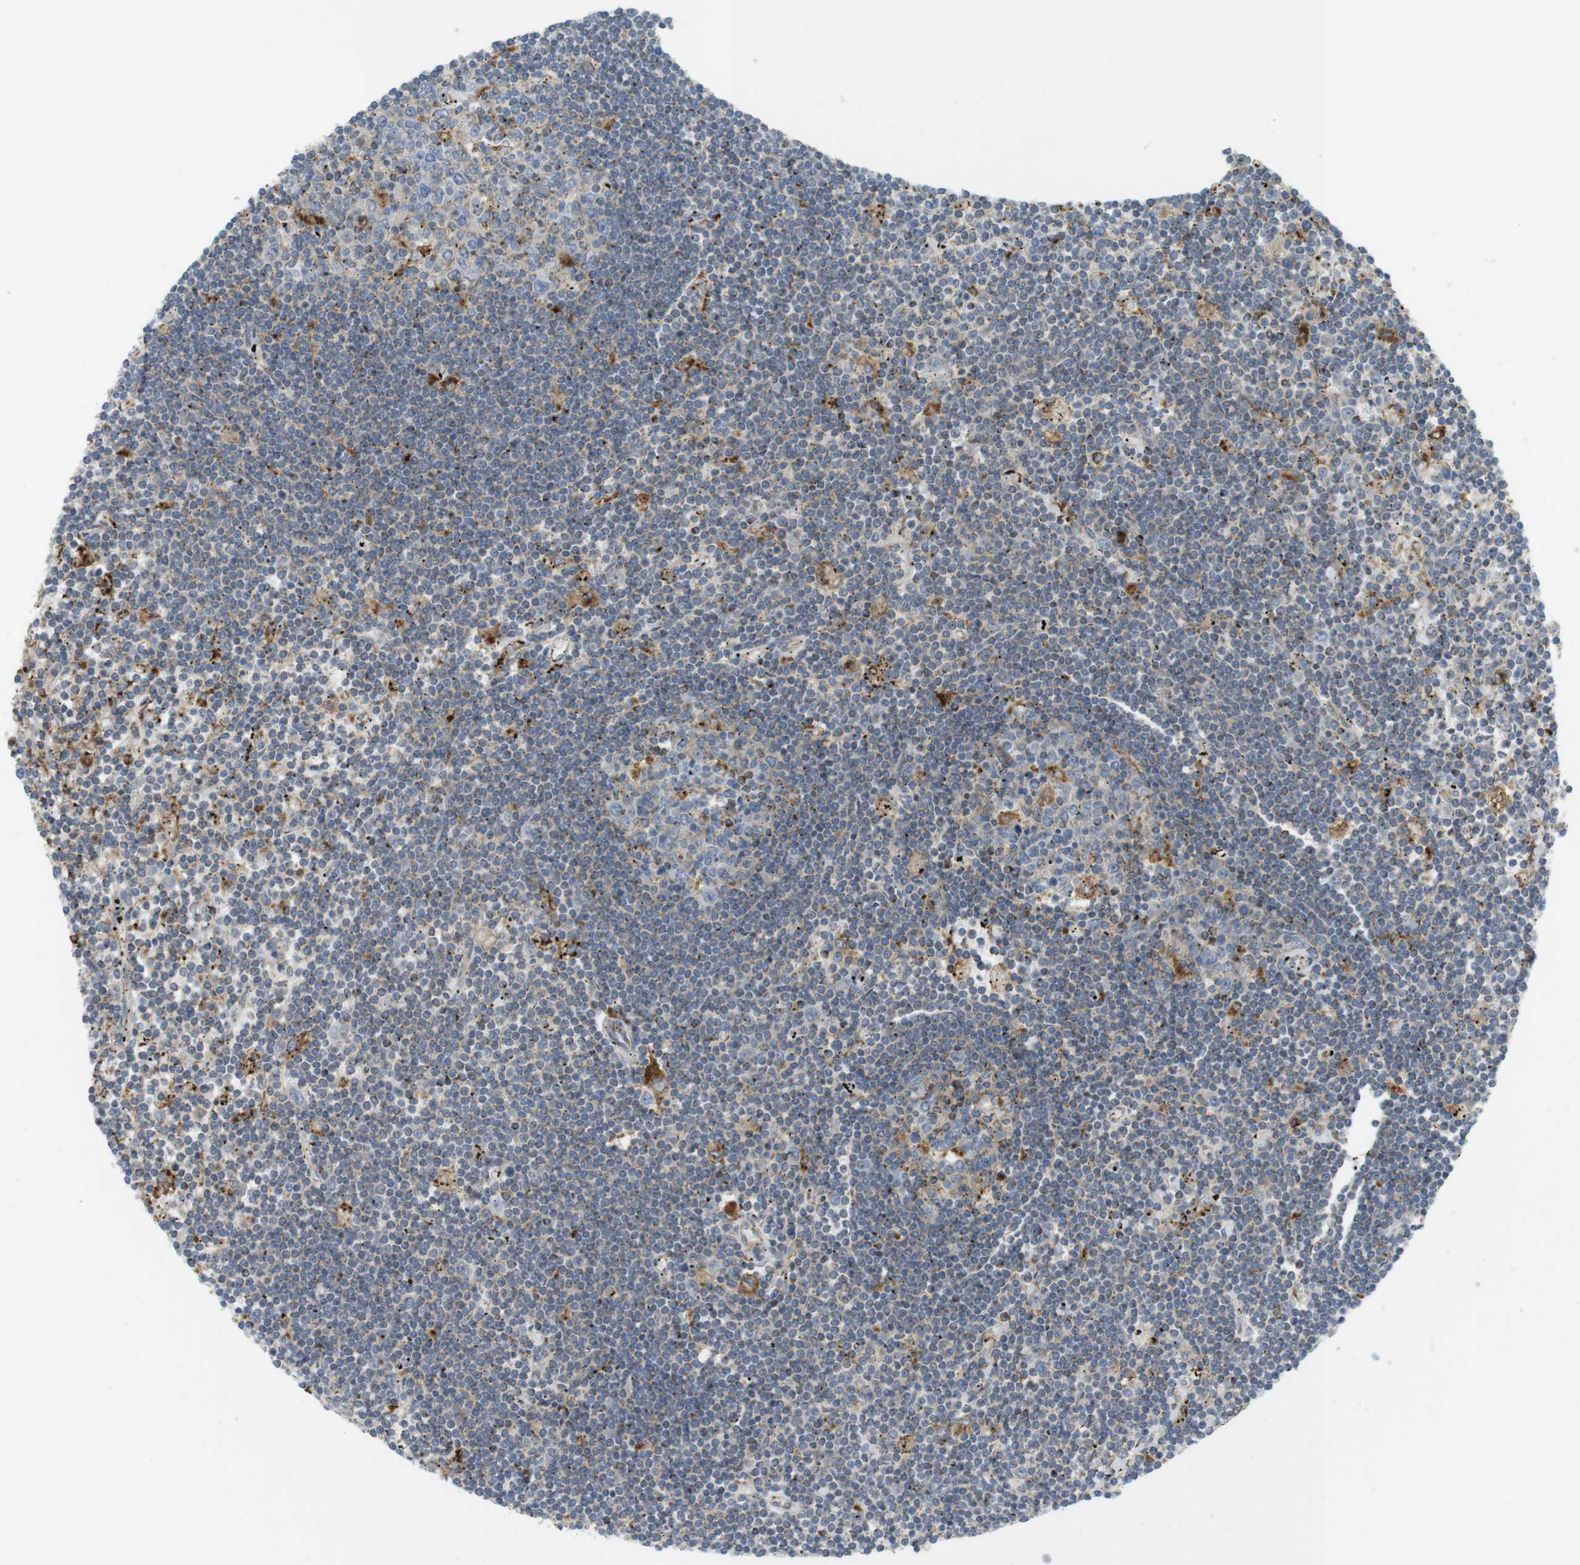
{"staining": {"intensity": "moderate", "quantity": "<25%", "location": "cytoplasmic/membranous"}, "tissue": "lymphoma", "cell_type": "Tumor cells", "image_type": "cancer", "snomed": [{"axis": "morphology", "description": "Malignant lymphoma, non-Hodgkin's type, Low grade"}, {"axis": "topography", "description": "Spleen"}], "caption": "This image exhibits malignant lymphoma, non-Hodgkin's type (low-grade) stained with IHC to label a protein in brown. The cytoplasmic/membranous of tumor cells show moderate positivity for the protein. Nuclei are counter-stained blue.", "gene": "LAMP1", "patient": {"sex": "male", "age": 76}}